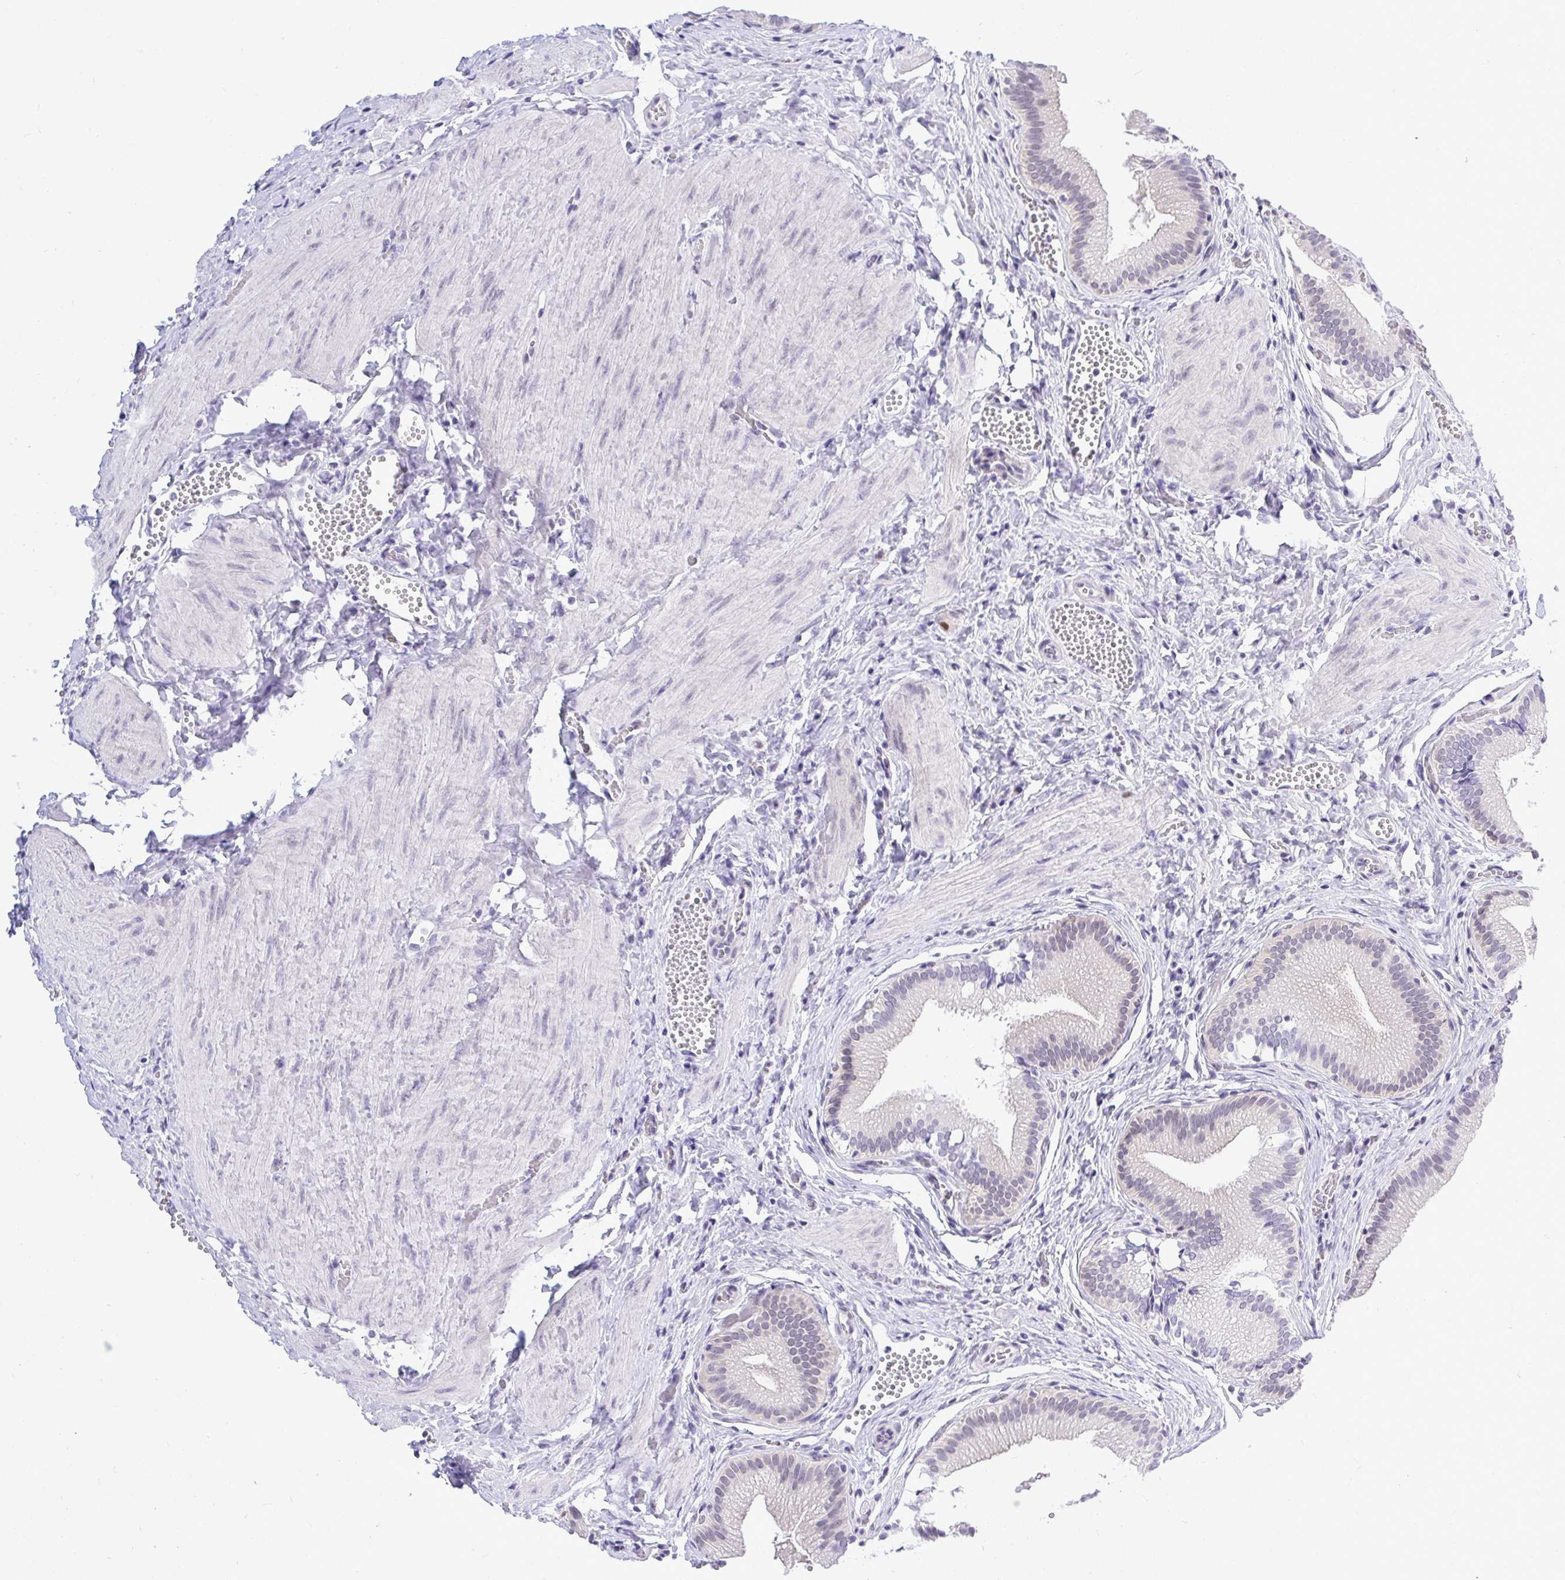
{"staining": {"intensity": "negative", "quantity": "none", "location": "none"}, "tissue": "gallbladder", "cell_type": "Glandular cells", "image_type": "normal", "snomed": [{"axis": "morphology", "description": "Normal tissue, NOS"}, {"axis": "topography", "description": "Gallbladder"}], "caption": "High power microscopy histopathology image of an immunohistochemistry (IHC) photomicrograph of unremarkable gallbladder, revealing no significant expression in glandular cells. (DAB (3,3'-diaminobenzidine) immunohistochemistry (IHC) visualized using brightfield microscopy, high magnification).", "gene": "THOP1", "patient": {"sex": "male", "age": 17}}